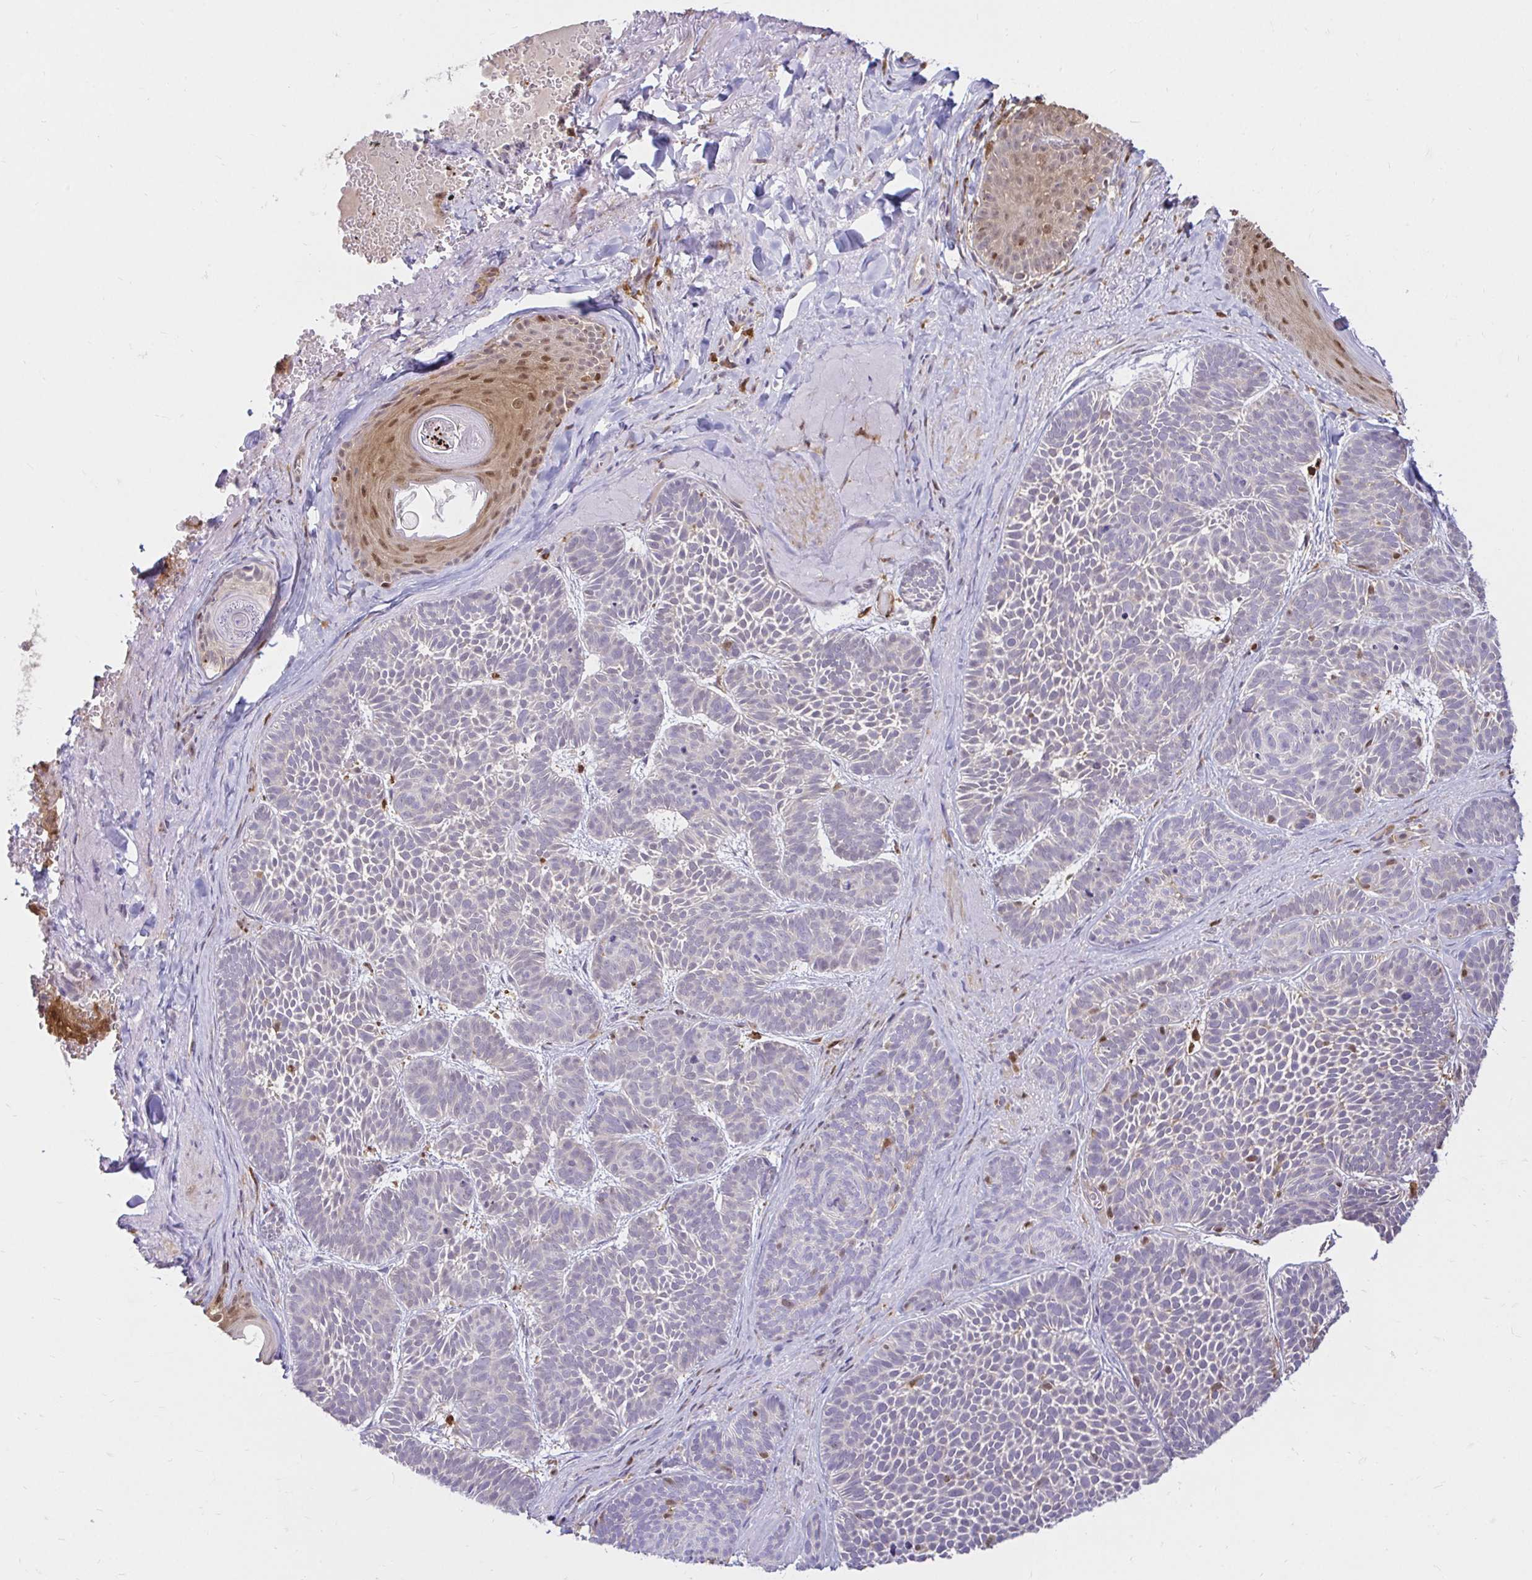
{"staining": {"intensity": "negative", "quantity": "none", "location": "none"}, "tissue": "skin cancer", "cell_type": "Tumor cells", "image_type": "cancer", "snomed": [{"axis": "morphology", "description": "Basal cell carcinoma"}, {"axis": "topography", "description": "Skin"}], "caption": "Micrograph shows no protein positivity in tumor cells of skin basal cell carcinoma tissue.", "gene": "PYCARD", "patient": {"sex": "male", "age": 81}}